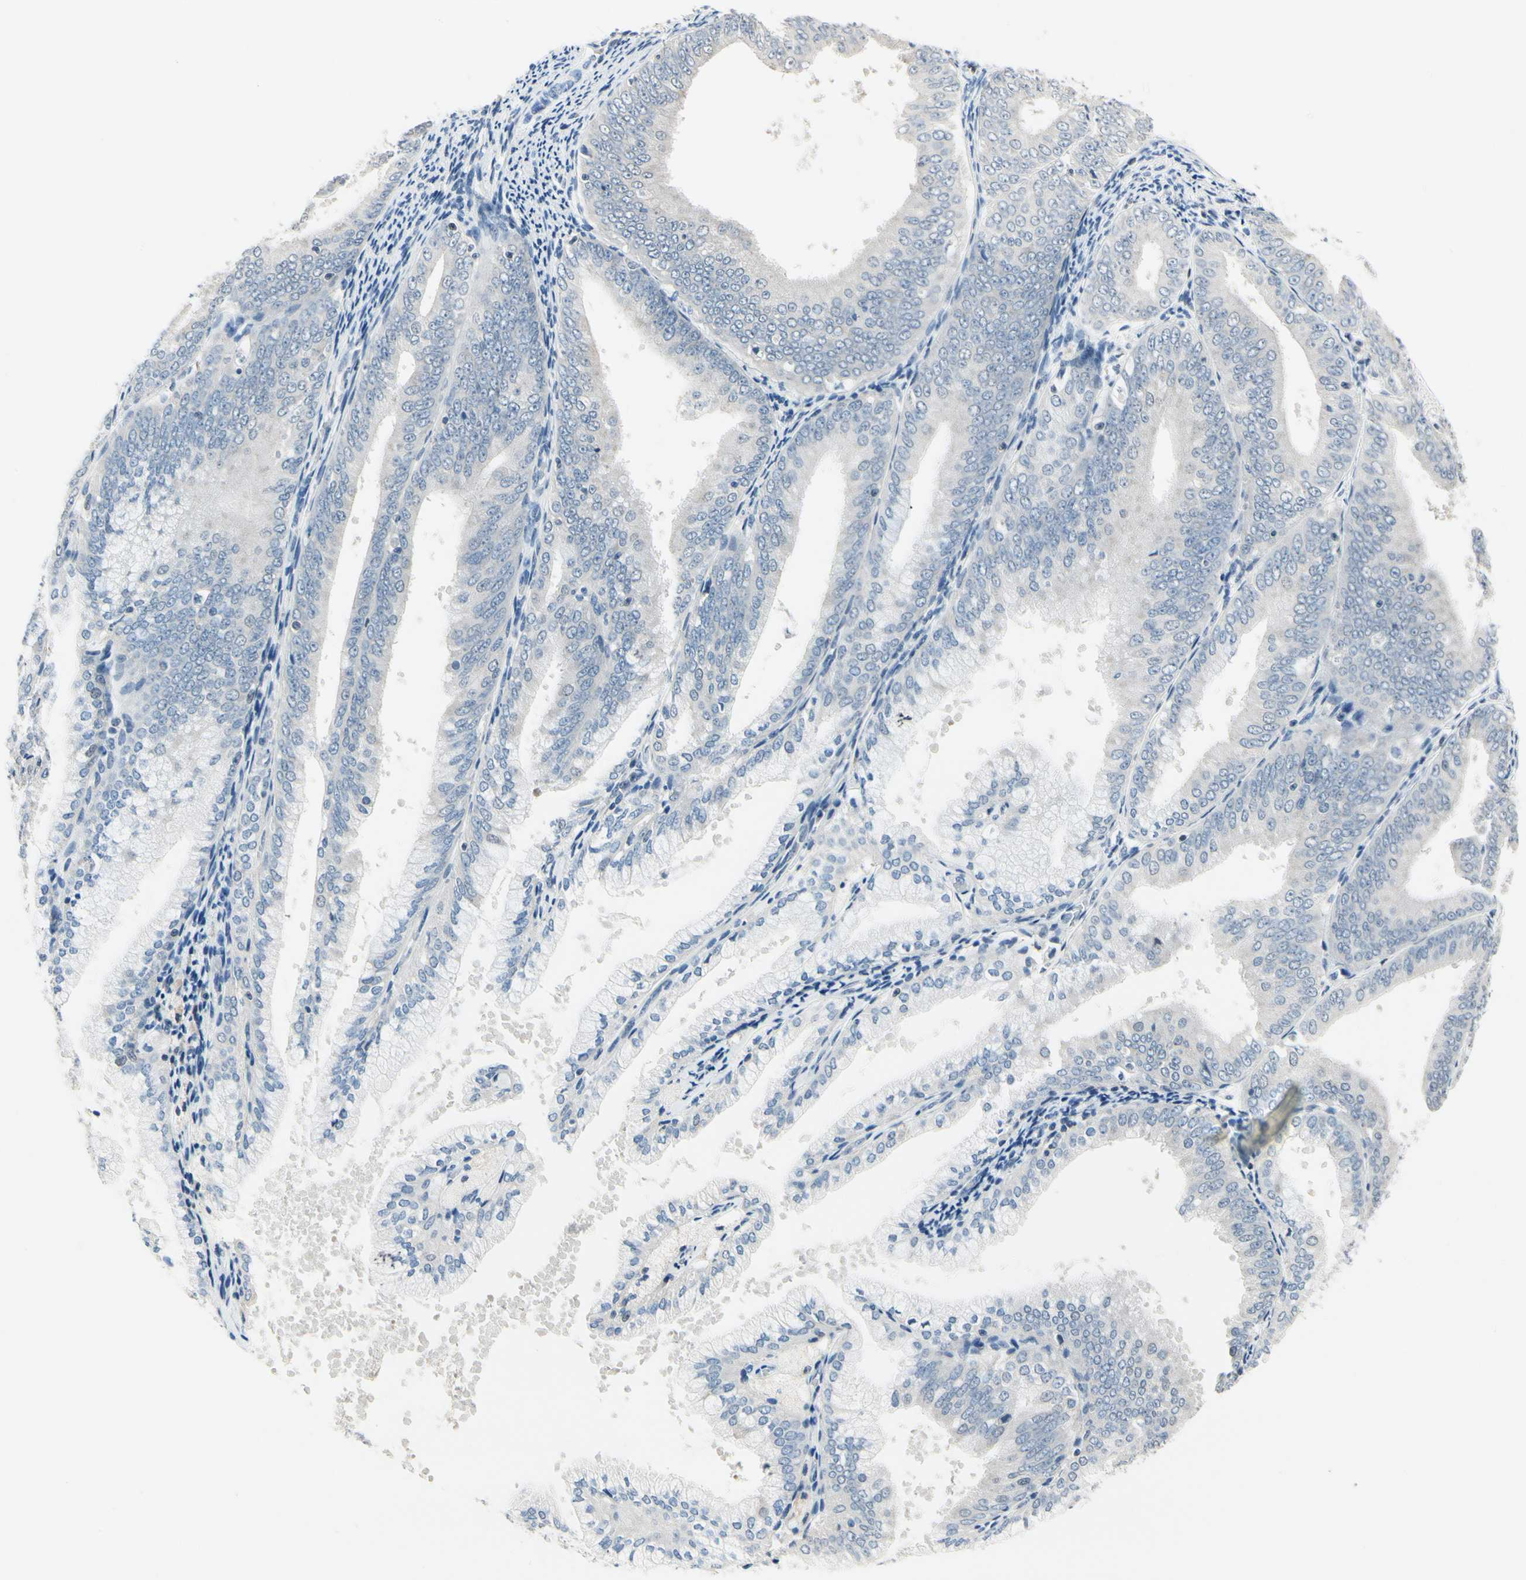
{"staining": {"intensity": "negative", "quantity": "none", "location": "none"}, "tissue": "endometrial cancer", "cell_type": "Tumor cells", "image_type": "cancer", "snomed": [{"axis": "morphology", "description": "Adenocarcinoma, NOS"}, {"axis": "topography", "description": "Endometrium"}], "caption": "DAB immunohistochemical staining of adenocarcinoma (endometrial) shows no significant expression in tumor cells. The staining was performed using DAB (3,3'-diaminobenzidine) to visualize the protein expression in brown, while the nuclei were stained in blue with hematoxylin (Magnification: 20x).", "gene": "NFATC2", "patient": {"sex": "female", "age": 63}}